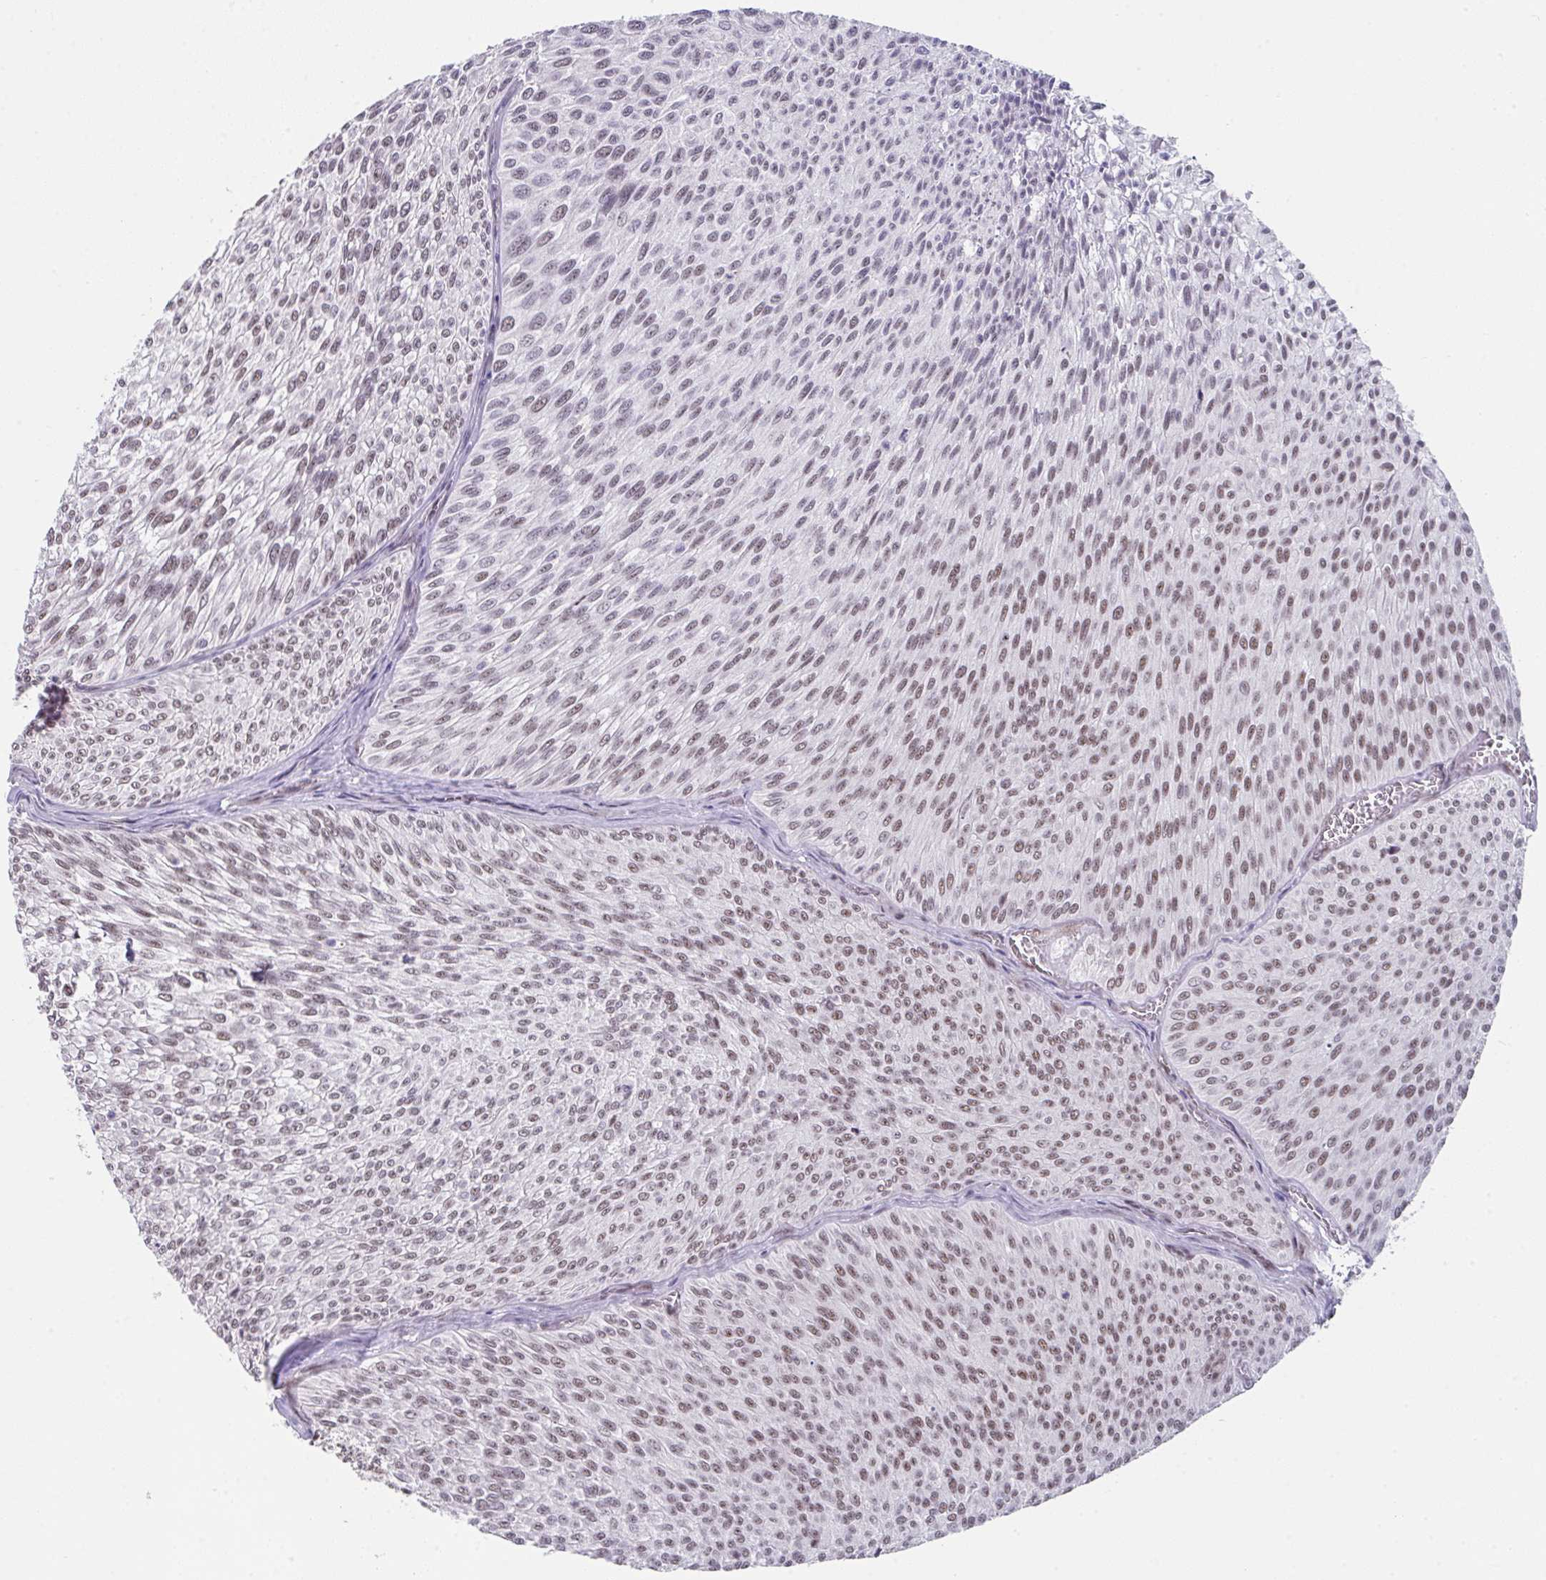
{"staining": {"intensity": "moderate", "quantity": ">75%", "location": "nuclear"}, "tissue": "urothelial cancer", "cell_type": "Tumor cells", "image_type": "cancer", "snomed": [{"axis": "morphology", "description": "Urothelial carcinoma, Low grade"}, {"axis": "topography", "description": "Urinary bladder"}], "caption": "Immunohistochemistry (IHC) histopathology image of urothelial cancer stained for a protein (brown), which shows medium levels of moderate nuclear staining in approximately >75% of tumor cells.", "gene": "RBBP6", "patient": {"sex": "male", "age": 91}}